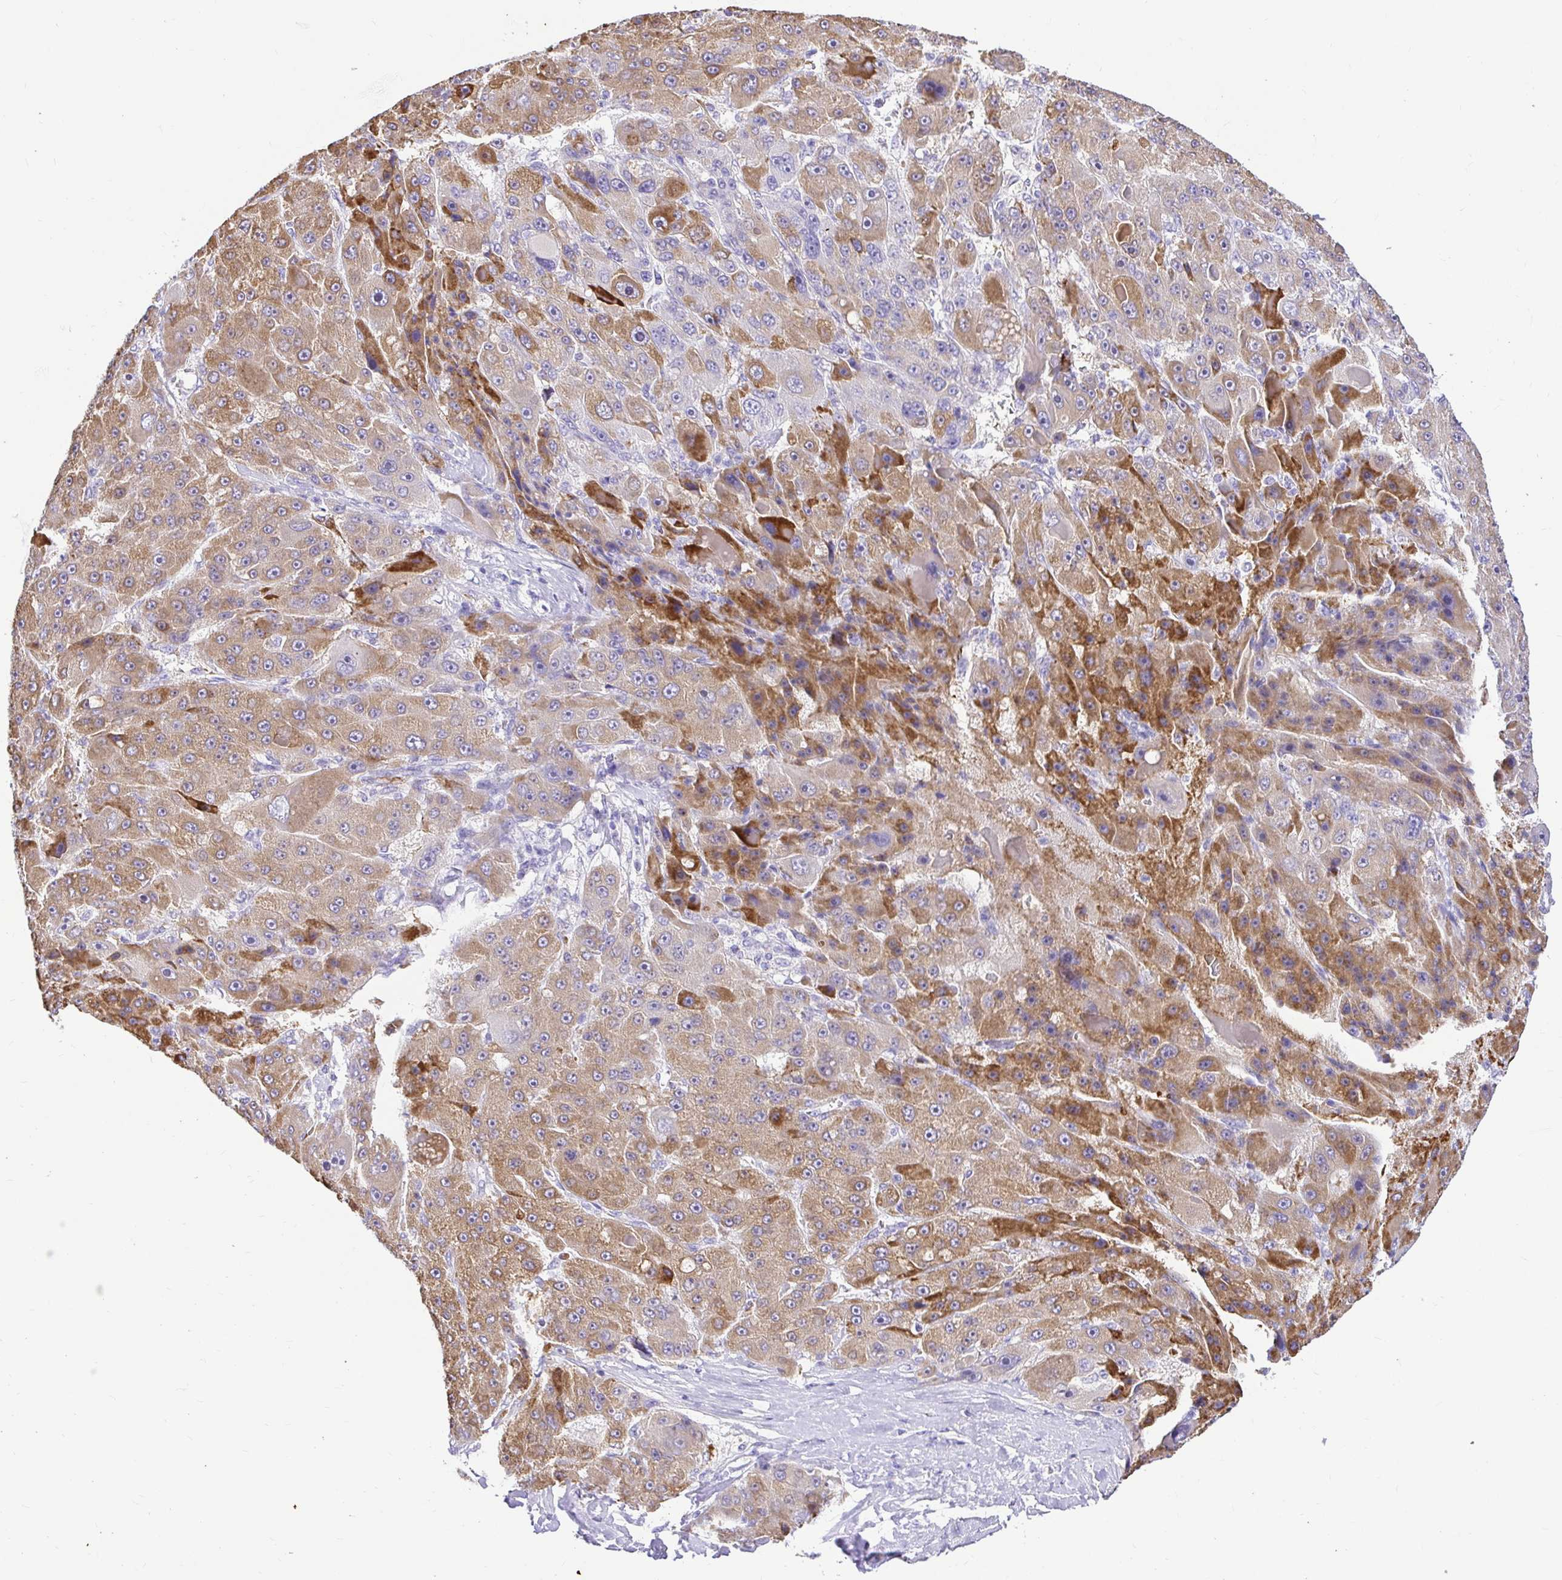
{"staining": {"intensity": "moderate", "quantity": ">75%", "location": "cytoplasmic/membranous"}, "tissue": "liver cancer", "cell_type": "Tumor cells", "image_type": "cancer", "snomed": [{"axis": "morphology", "description": "Carcinoma, Hepatocellular, NOS"}, {"axis": "topography", "description": "Liver"}], "caption": "A high-resolution image shows IHC staining of liver cancer (hepatocellular carcinoma), which displays moderate cytoplasmic/membranous positivity in approximately >75% of tumor cells.", "gene": "CDO1", "patient": {"sex": "male", "age": 76}}